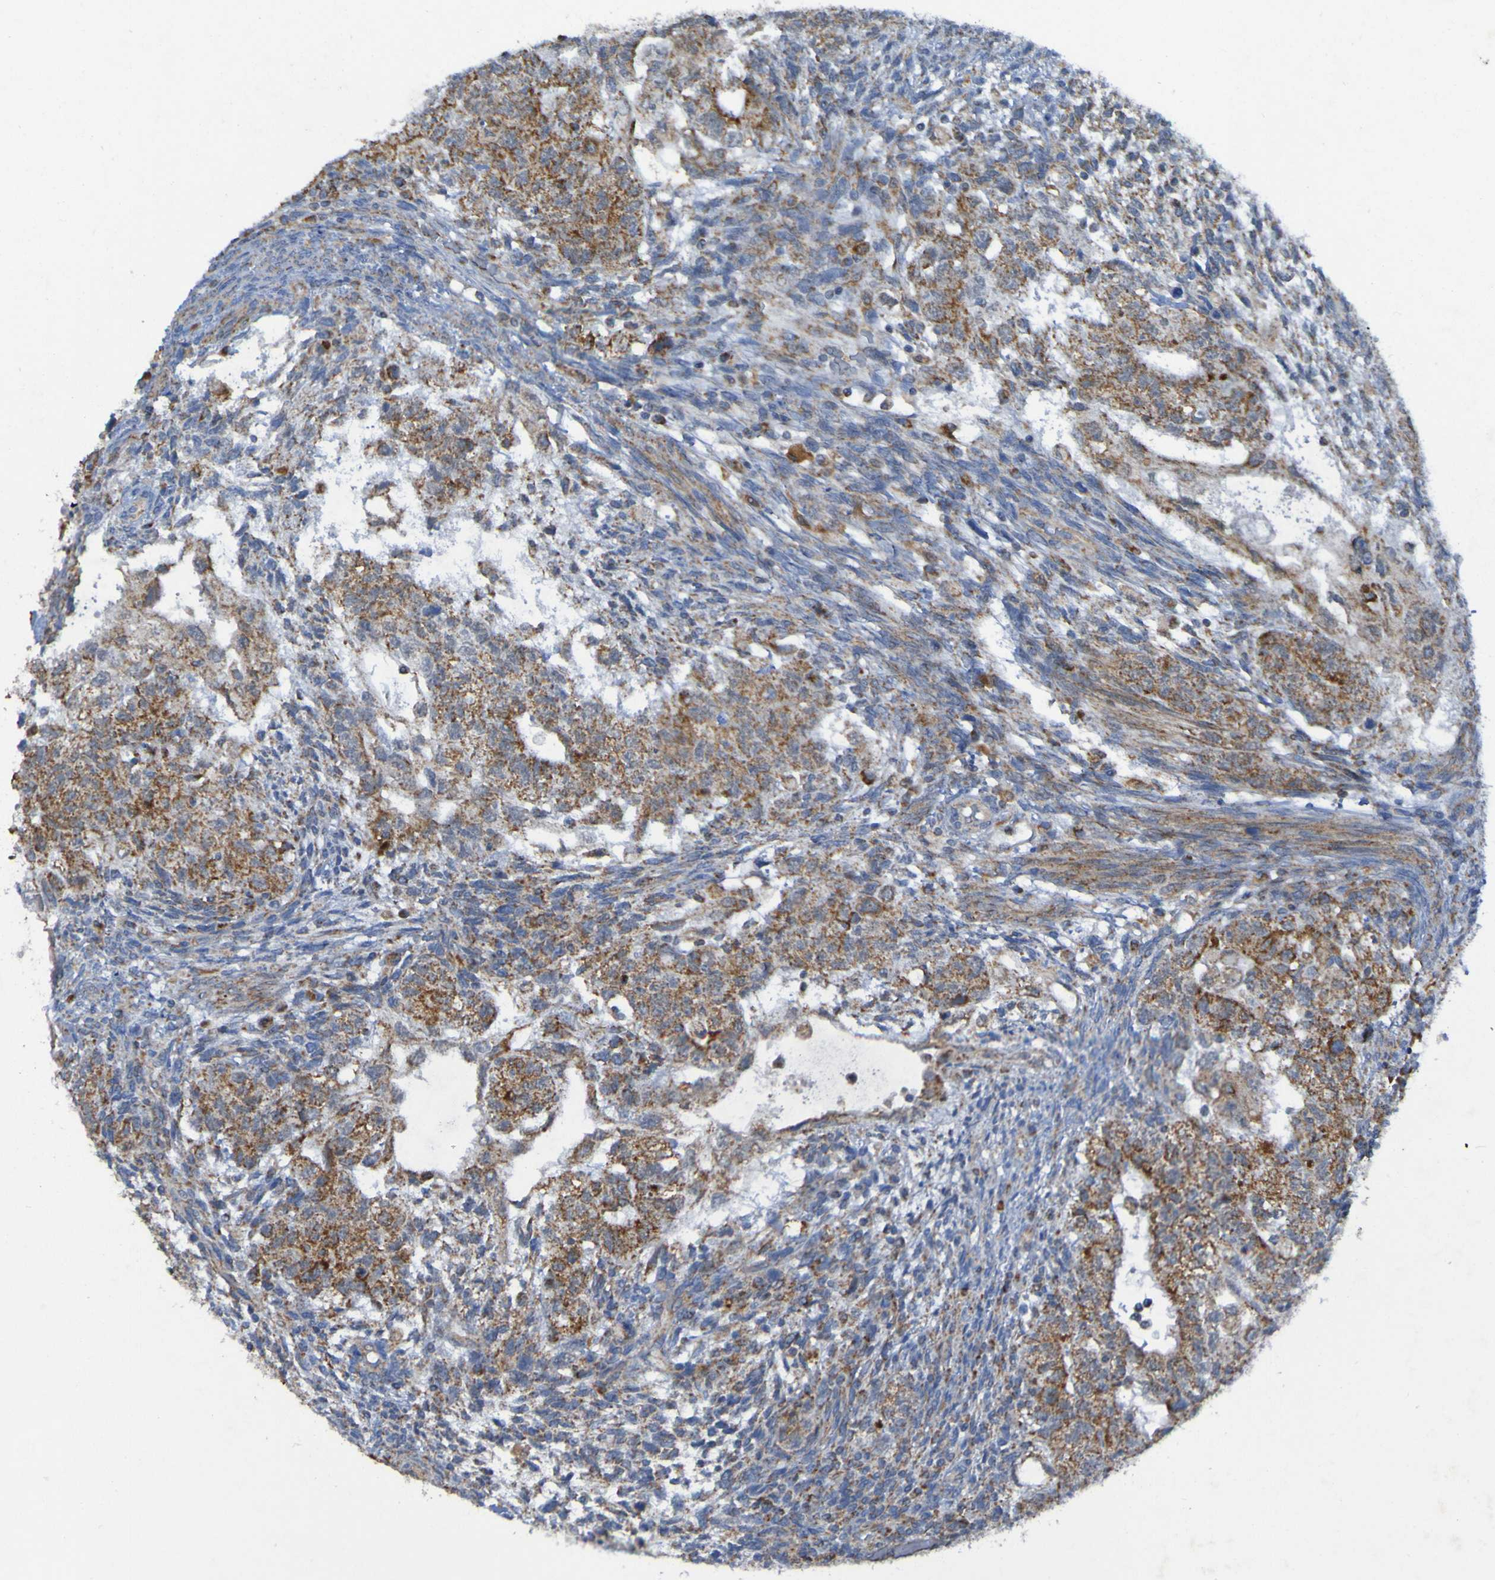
{"staining": {"intensity": "moderate", "quantity": ">75%", "location": "cytoplasmic/membranous"}, "tissue": "testis cancer", "cell_type": "Tumor cells", "image_type": "cancer", "snomed": [{"axis": "morphology", "description": "Normal tissue, NOS"}, {"axis": "morphology", "description": "Carcinoma, Embryonal, NOS"}, {"axis": "topography", "description": "Testis"}], "caption": "The photomicrograph demonstrates staining of embryonal carcinoma (testis), revealing moderate cytoplasmic/membranous protein positivity (brown color) within tumor cells.", "gene": "CCDC51", "patient": {"sex": "male", "age": 36}}